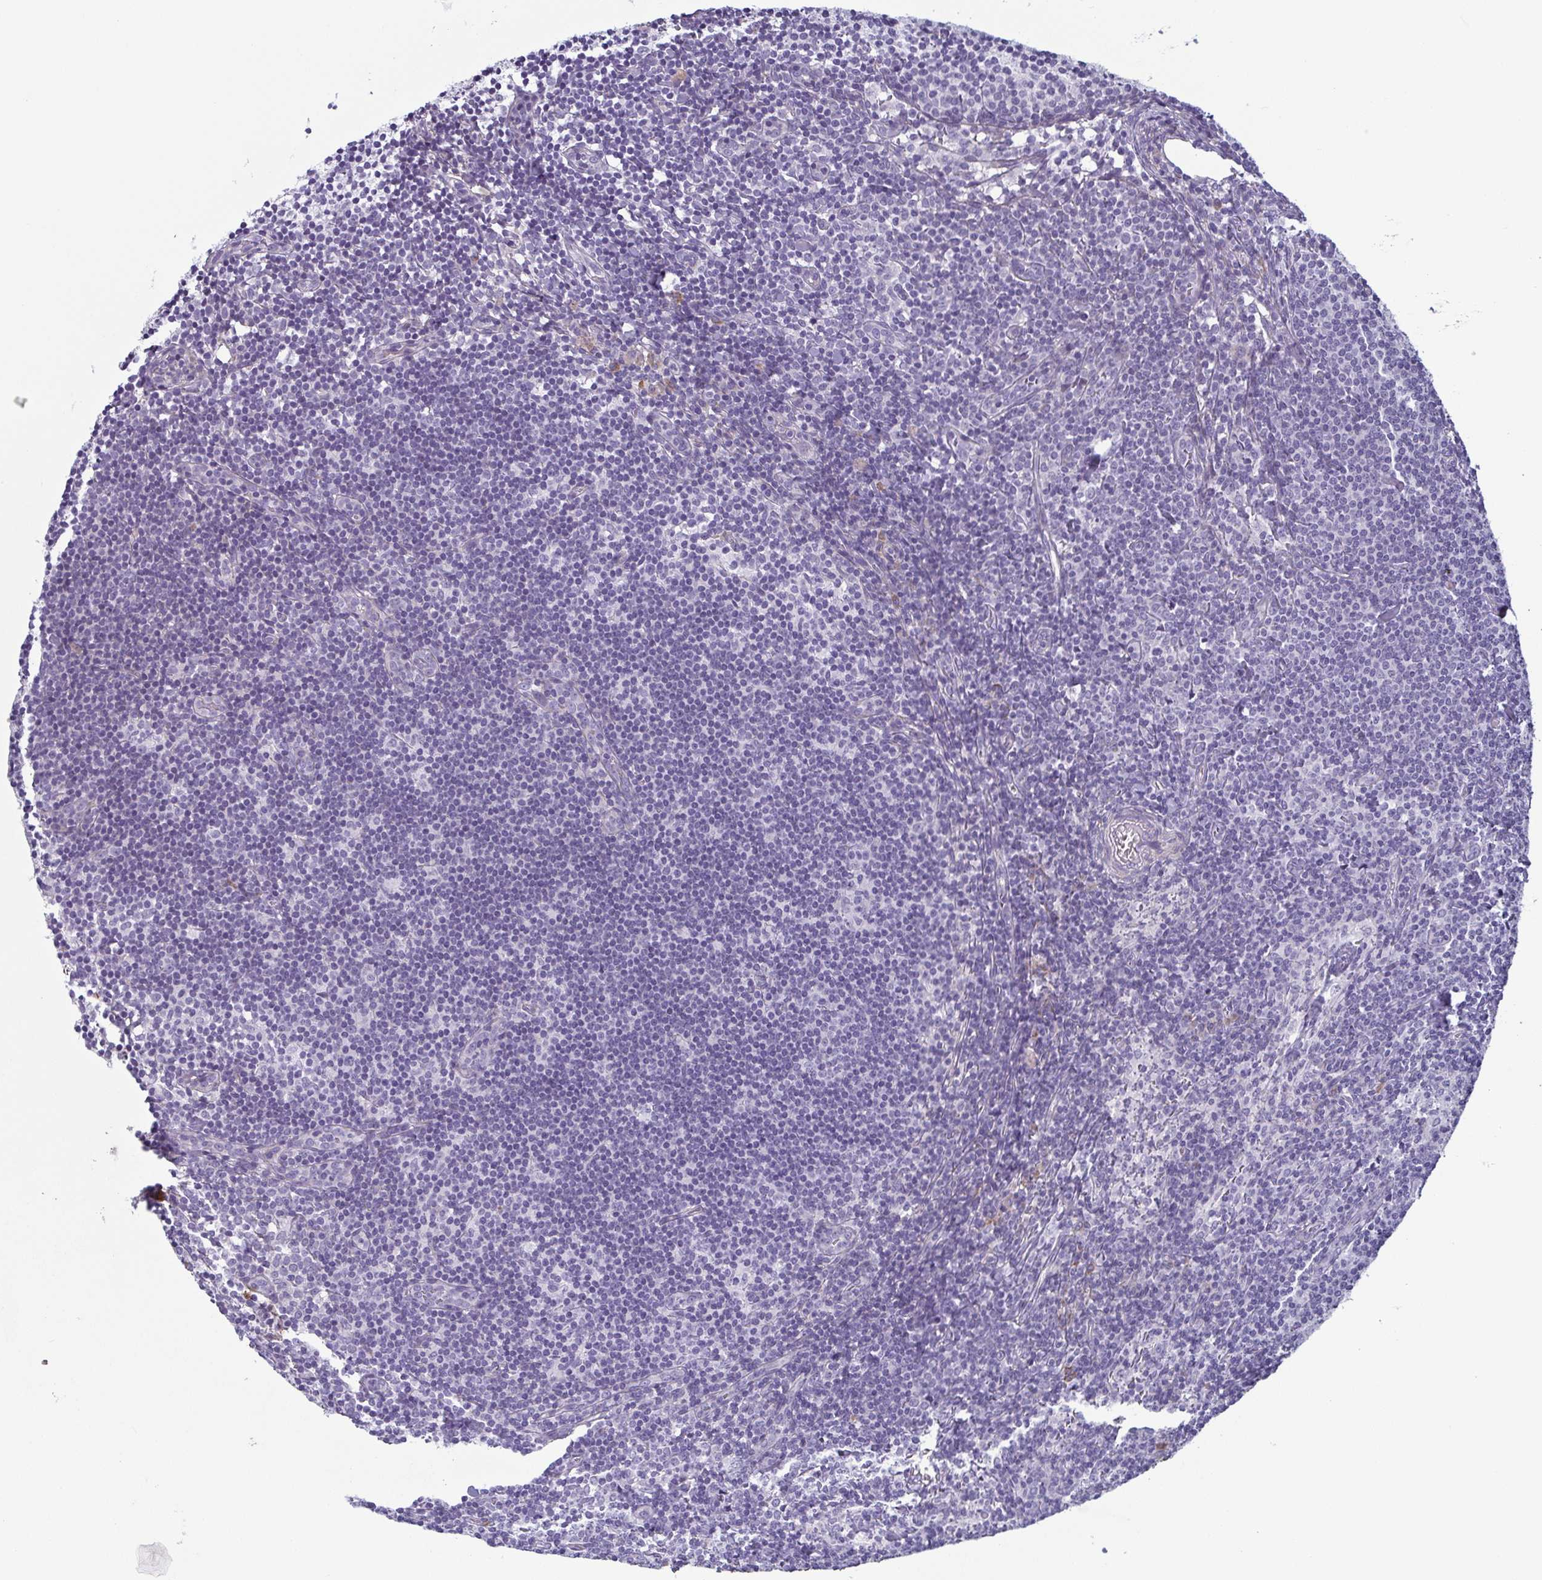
{"staining": {"intensity": "moderate", "quantity": "<25%", "location": "cytoplasmic/membranous"}, "tissue": "lymph node", "cell_type": "Germinal center cells", "image_type": "normal", "snomed": [{"axis": "morphology", "description": "Normal tissue, NOS"}, {"axis": "topography", "description": "Lymph node"}], "caption": "Immunohistochemistry (IHC) staining of normal lymph node, which exhibits low levels of moderate cytoplasmic/membranous staining in about <25% of germinal center cells indicating moderate cytoplasmic/membranous protein staining. The staining was performed using DAB (3,3'-diaminobenzidine) (brown) for protein detection and nuclei were counterstained in hematoxylin (blue).", "gene": "ECM1", "patient": {"sex": "female", "age": 41}}